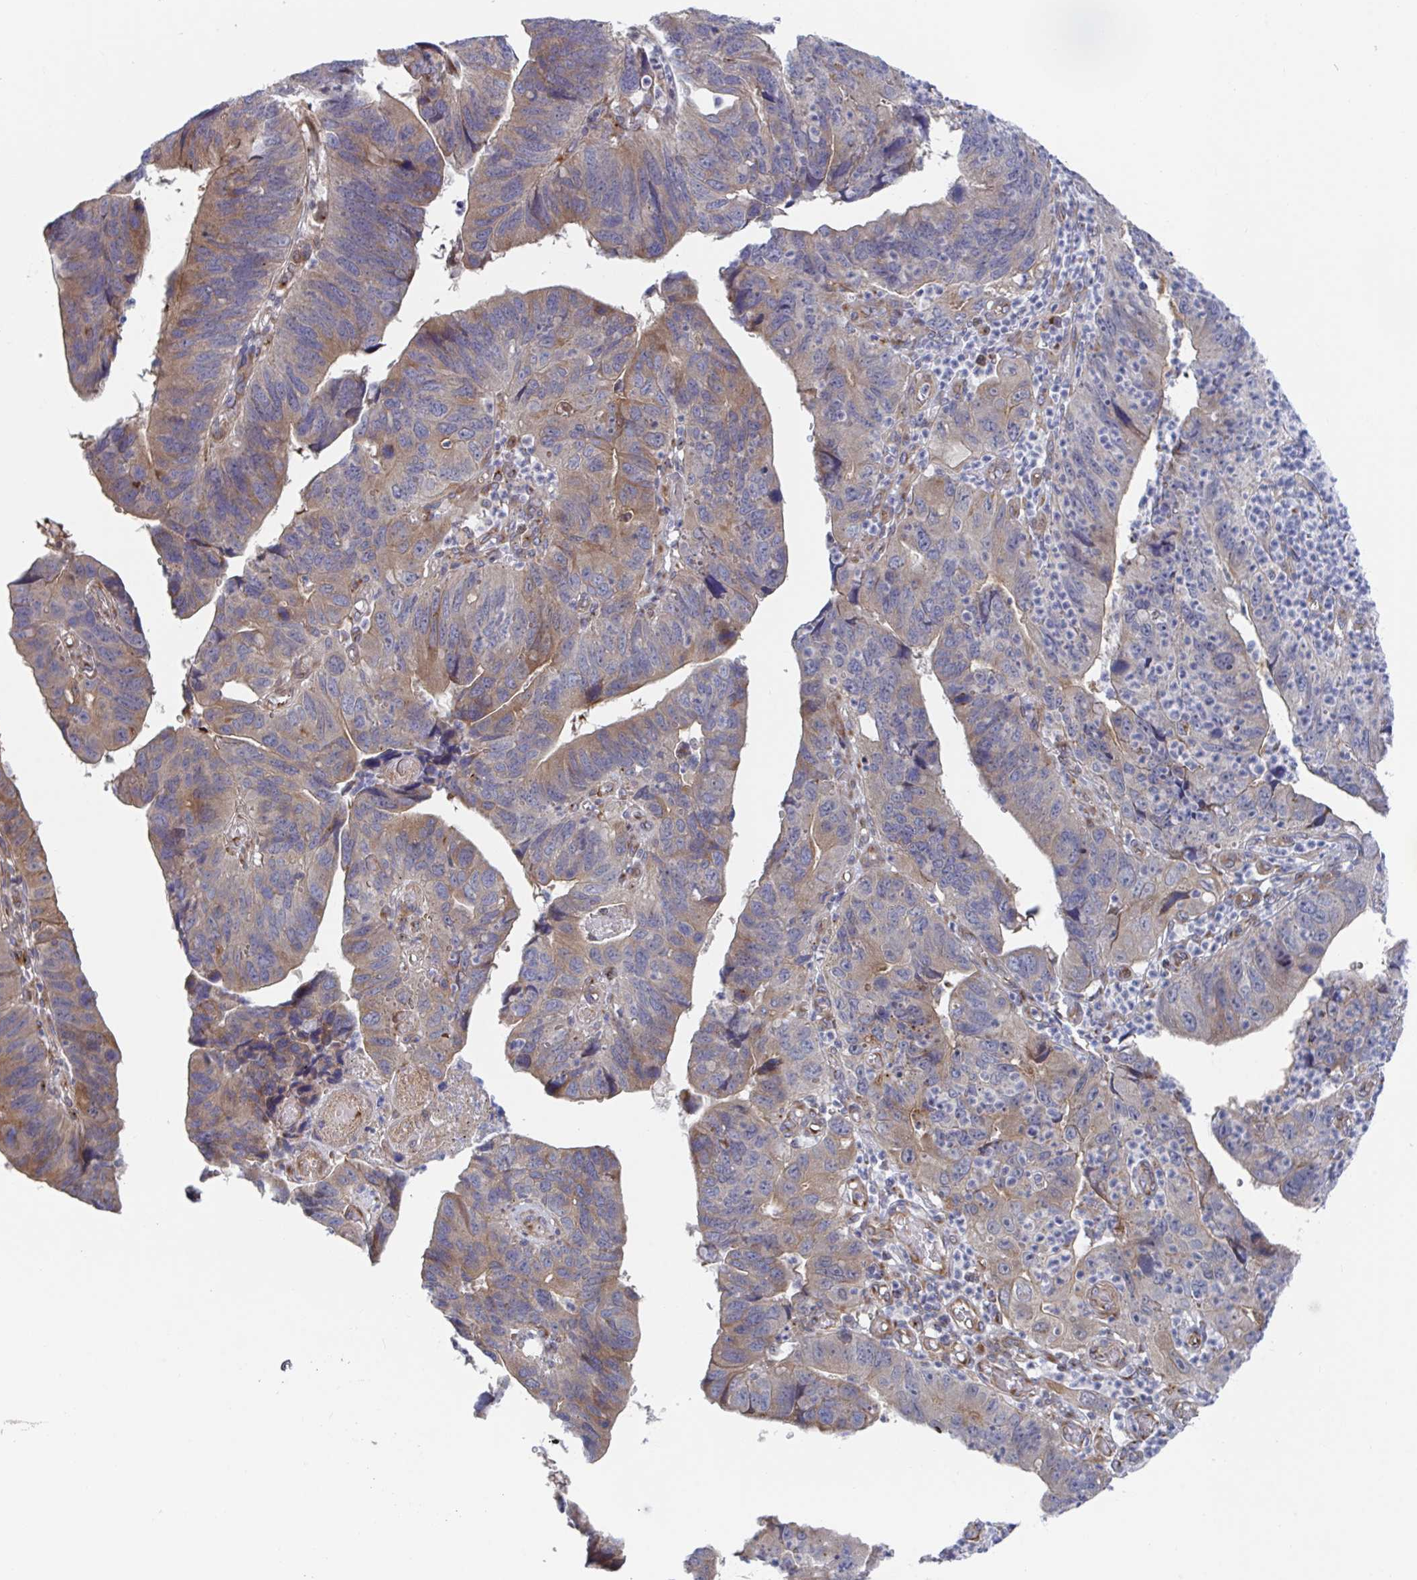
{"staining": {"intensity": "moderate", "quantity": ">75%", "location": "cytoplasmic/membranous"}, "tissue": "stomach cancer", "cell_type": "Tumor cells", "image_type": "cancer", "snomed": [{"axis": "morphology", "description": "Adenocarcinoma, NOS"}, {"axis": "topography", "description": "Stomach"}], "caption": "Protein staining of stomach adenocarcinoma tissue demonstrates moderate cytoplasmic/membranous expression in approximately >75% of tumor cells. The protein is stained brown, and the nuclei are stained in blue (DAB IHC with brightfield microscopy, high magnification).", "gene": "FJX1", "patient": {"sex": "male", "age": 59}}